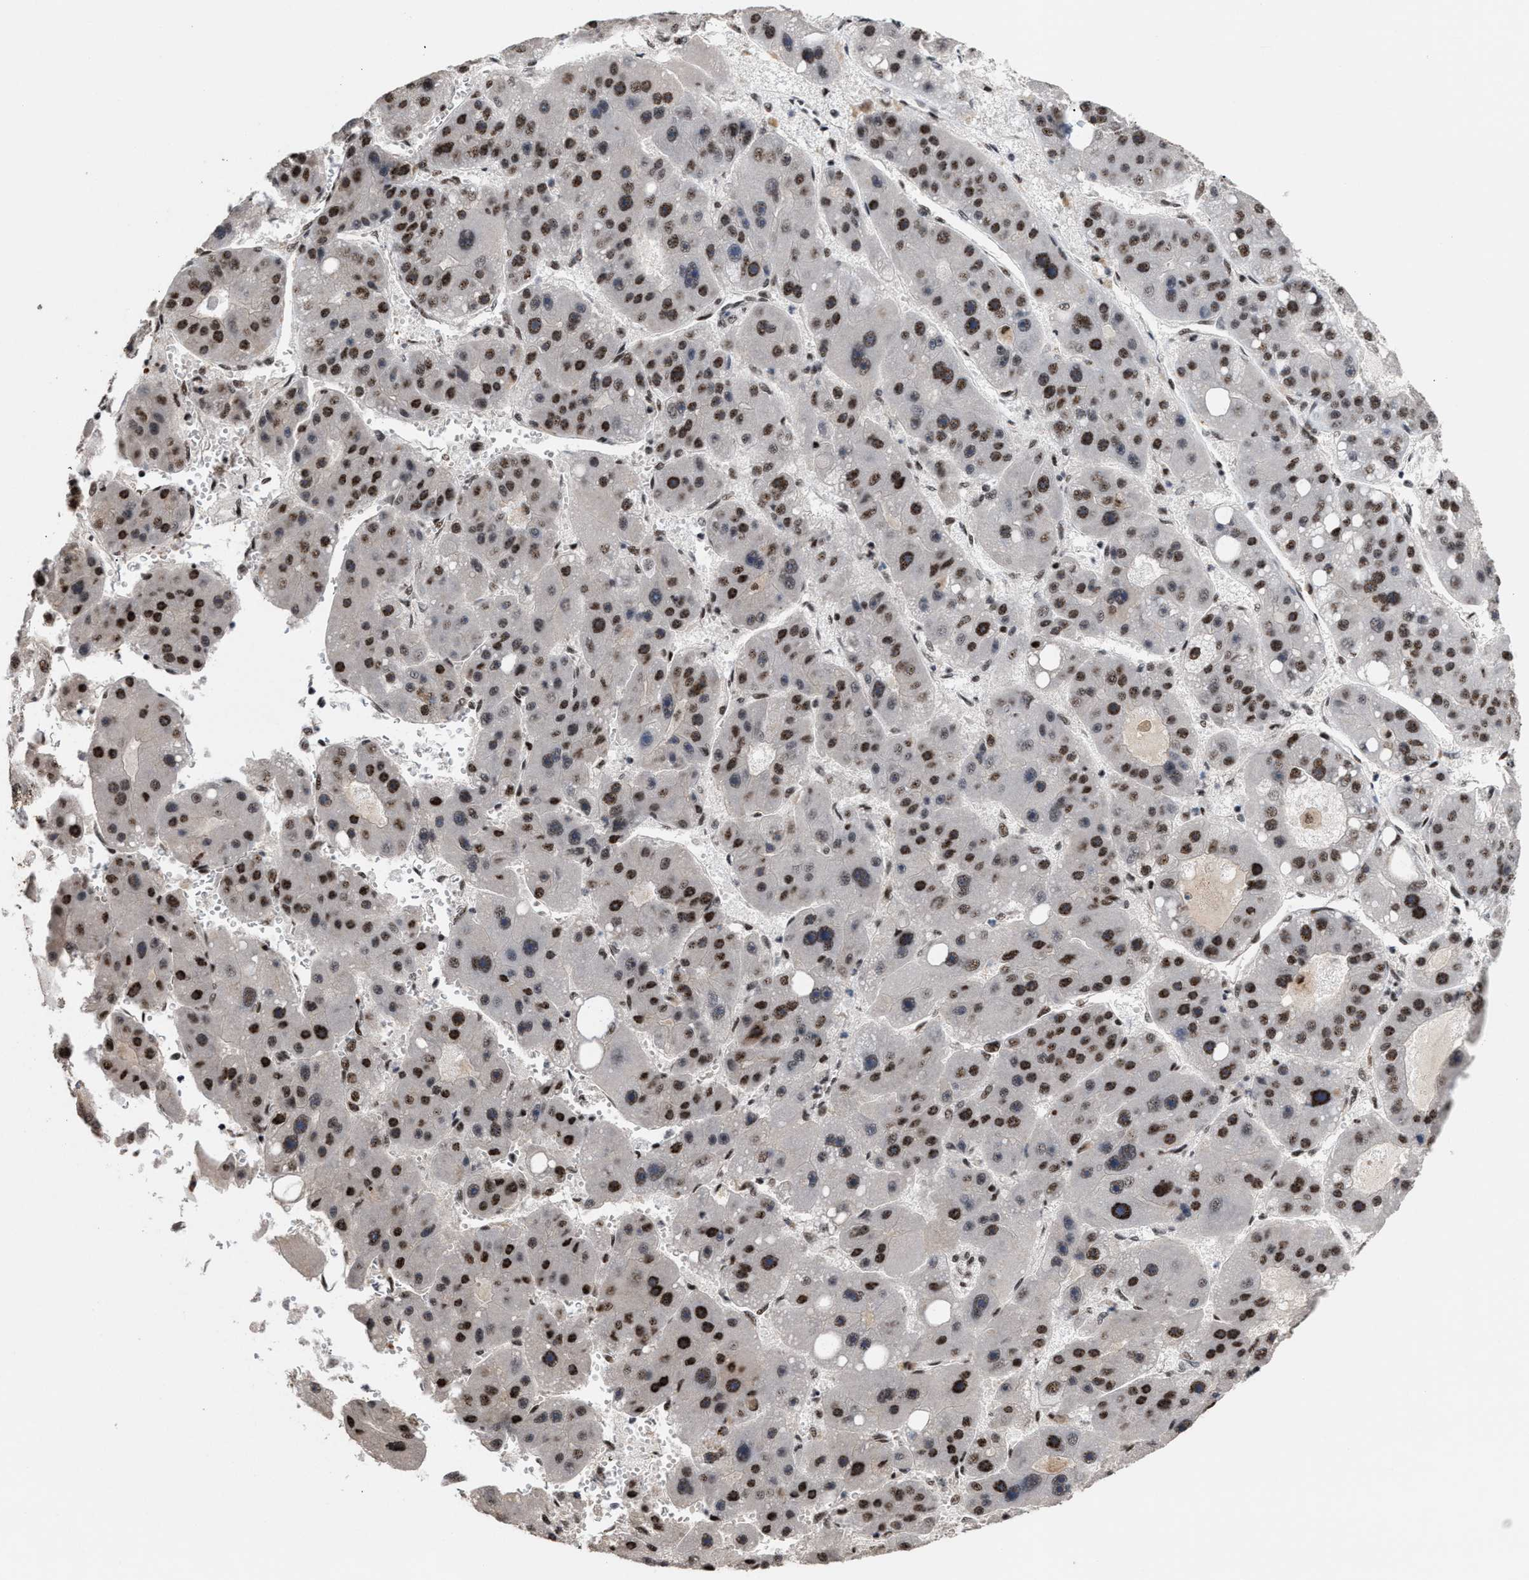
{"staining": {"intensity": "strong", "quantity": "25%-75%", "location": "nuclear"}, "tissue": "liver cancer", "cell_type": "Tumor cells", "image_type": "cancer", "snomed": [{"axis": "morphology", "description": "Carcinoma, Hepatocellular, NOS"}, {"axis": "topography", "description": "Liver"}], "caption": "Liver cancer (hepatocellular carcinoma) stained with a brown dye displays strong nuclear positive positivity in approximately 25%-75% of tumor cells.", "gene": "EIF4A3", "patient": {"sex": "female", "age": 61}}